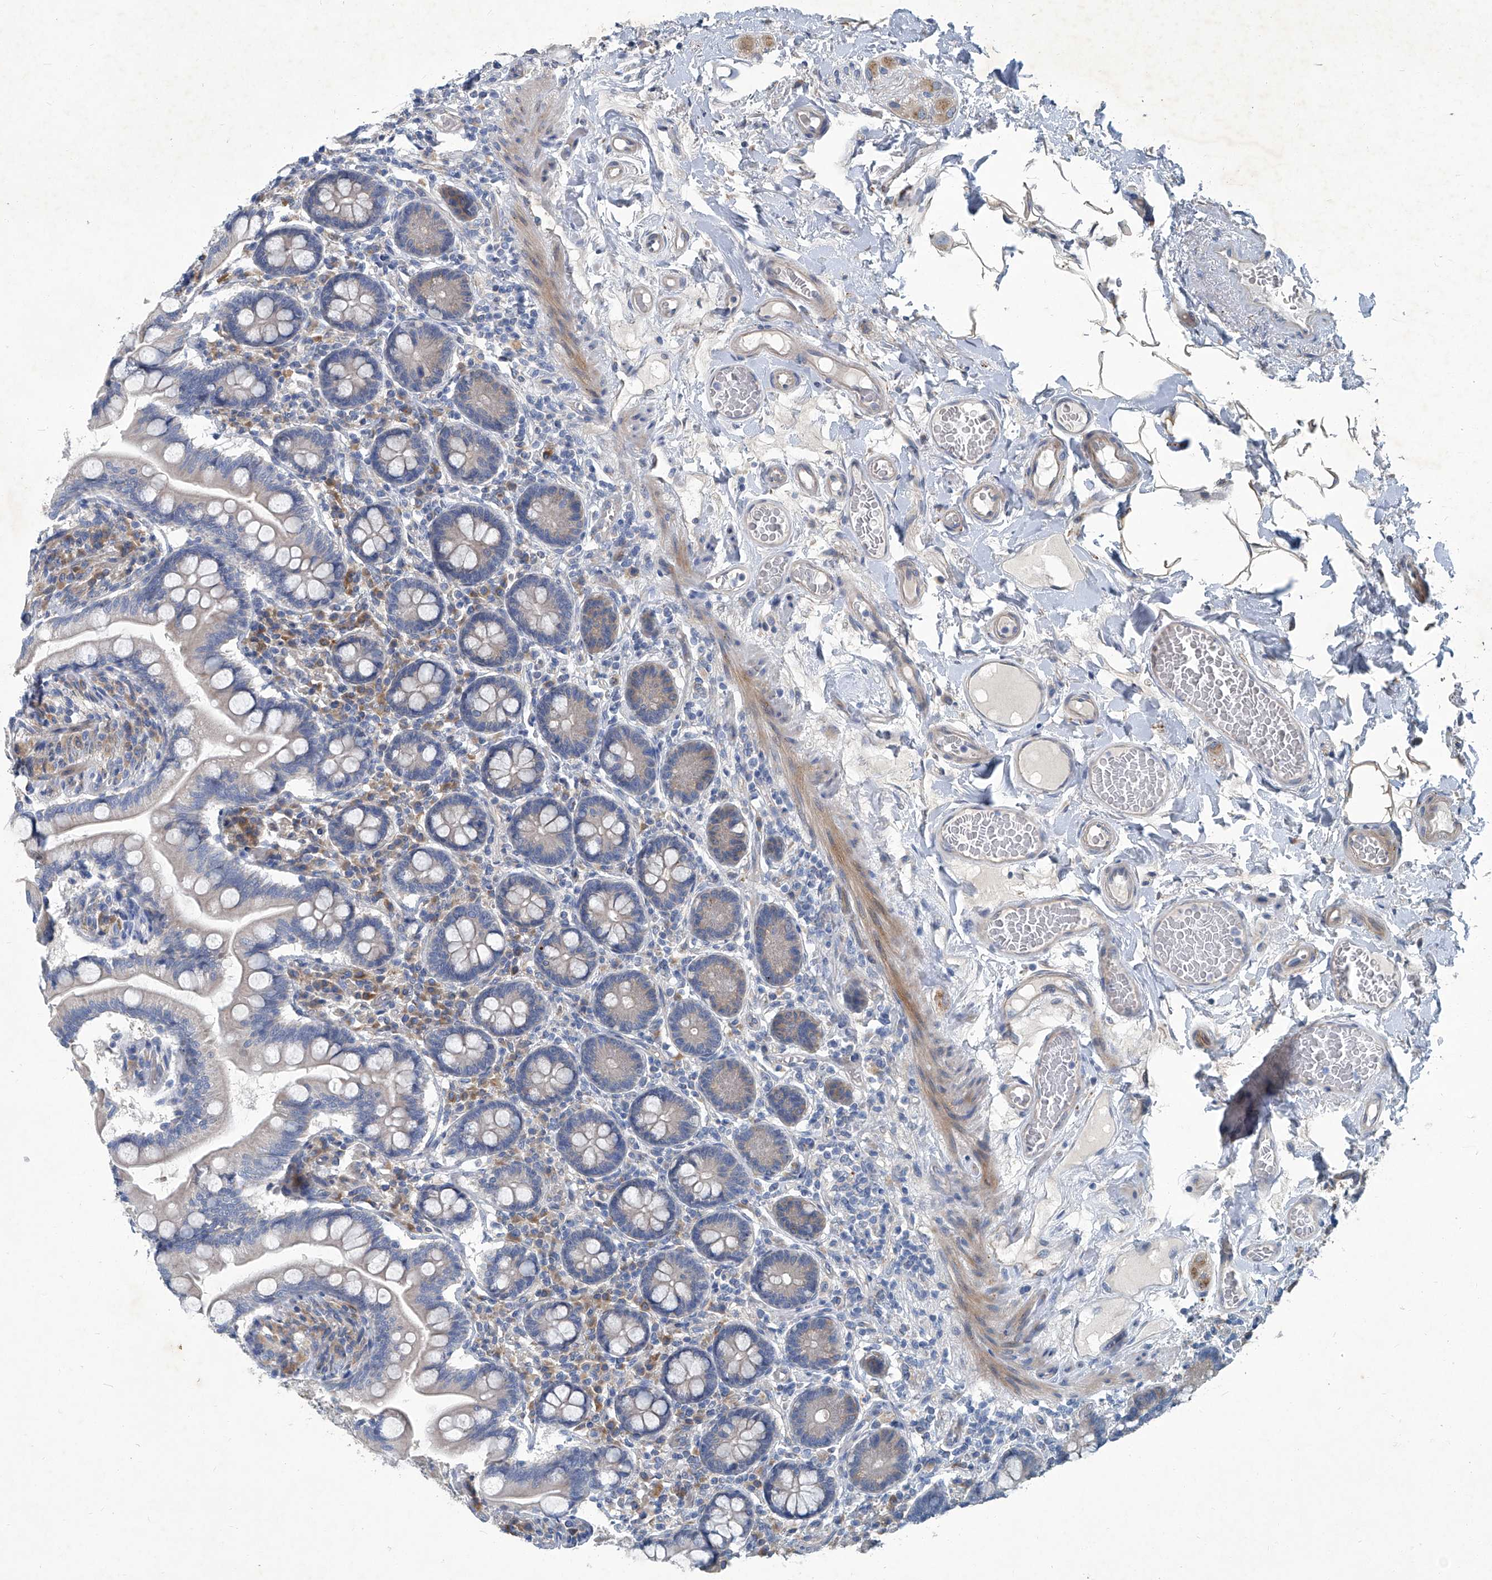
{"staining": {"intensity": "negative", "quantity": "none", "location": "none"}, "tissue": "small intestine", "cell_type": "Glandular cells", "image_type": "normal", "snomed": [{"axis": "morphology", "description": "Normal tissue, NOS"}, {"axis": "topography", "description": "Small intestine"}], "caption": "This is an immunohistochemistry (IHC) photomicrograph of unremarkable small intestine. There is no staining in glandular cells.", "gene": "SLC26A11", "patient": {"sex": "female", "age": 64}}